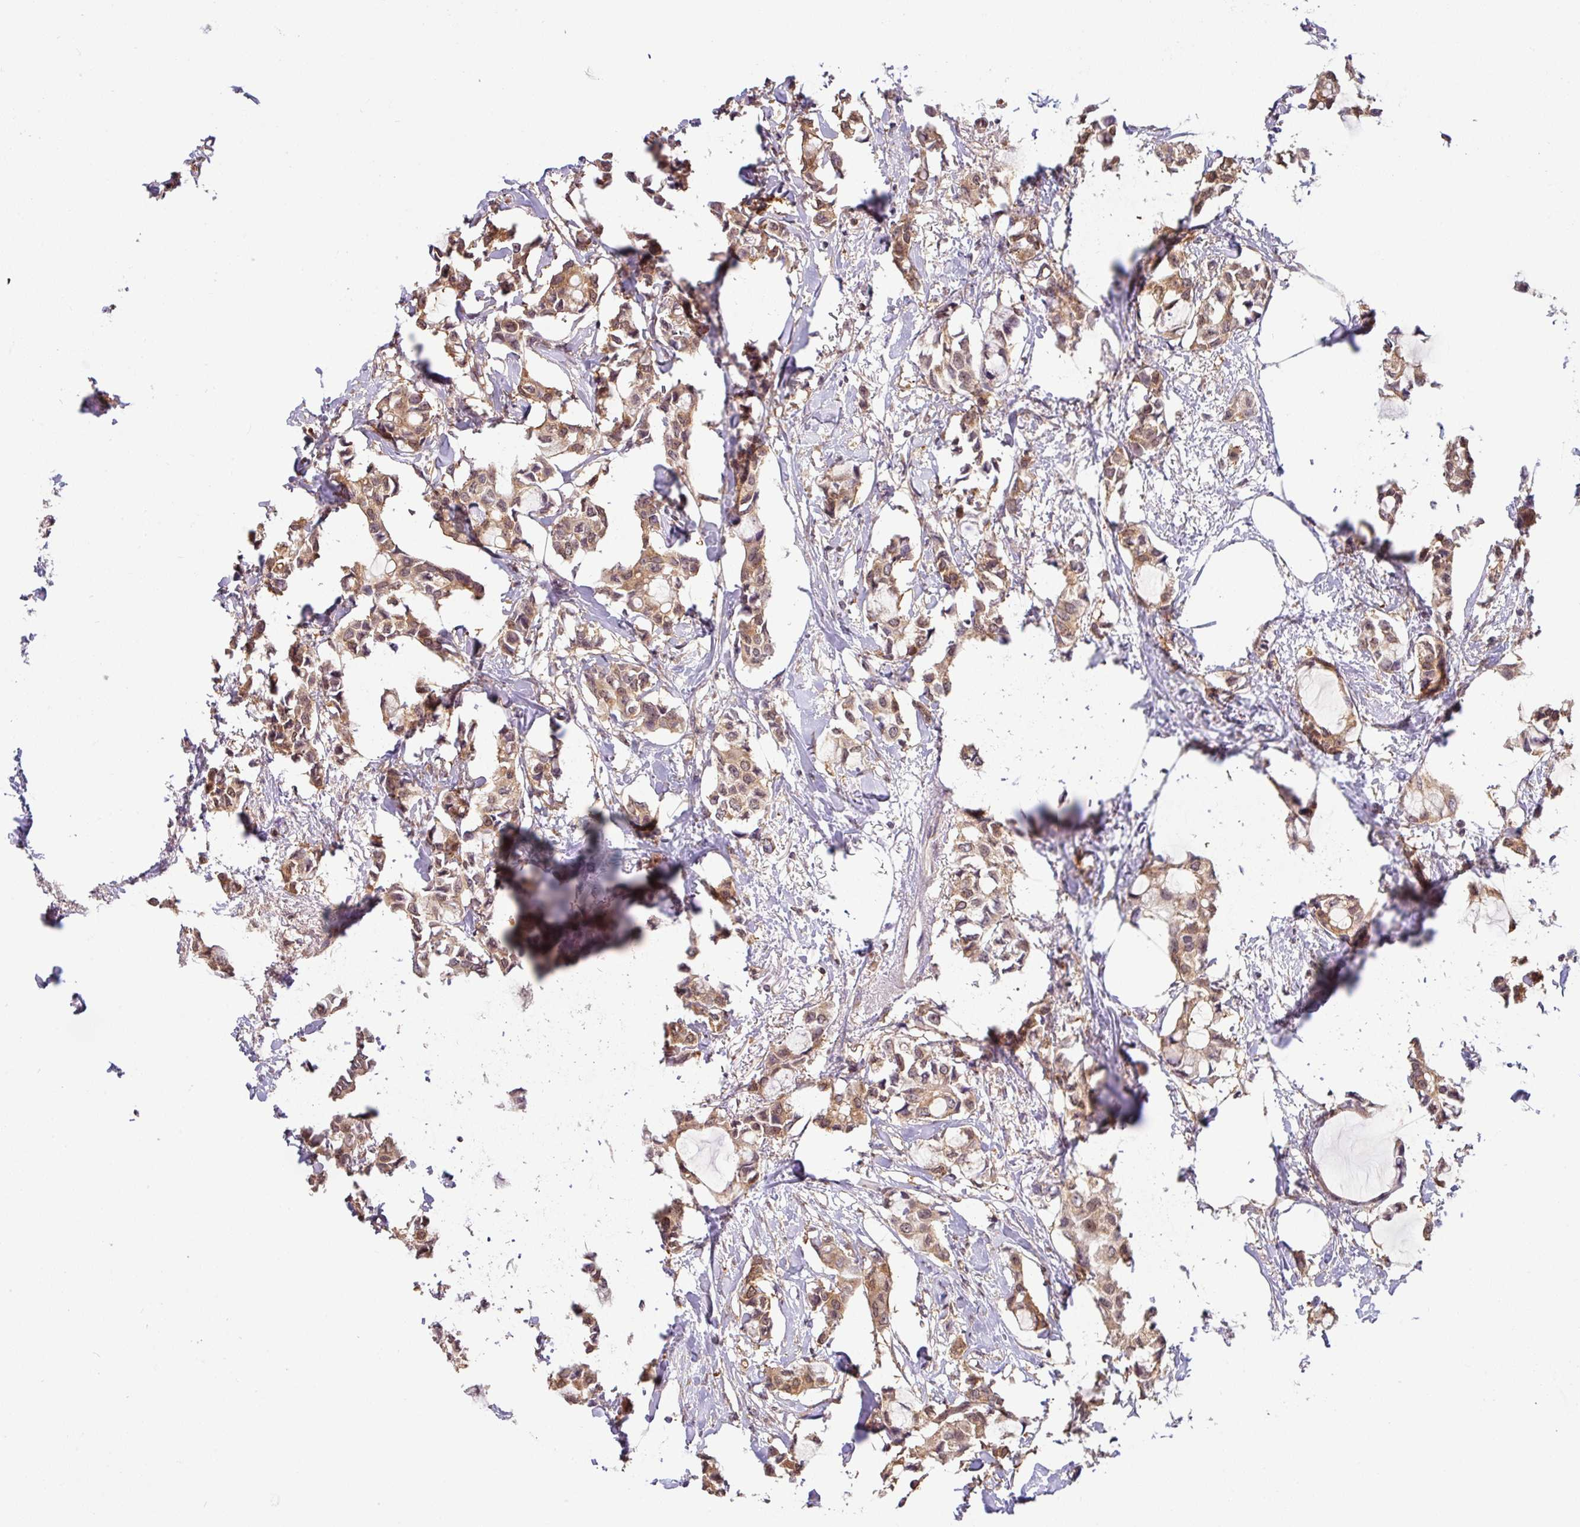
{"staining": {"intensity": "moderate", "quantity": ">75%", "location": "cytoplasmic/membranous,nuclear"}, "tissue": "breast cancer", "cell_type": "Tumor cells", "image_type": "cancer", "snomed": [{"axis": "morphology", "description": "Duct carcinoma"}, {"axis": "topography", "description": "Breast"}], "caption": "Brown immunohistochemical staining in breast invasive ductal carcinoma shows moderate cytoplasmic/membranous and nuclear positivity in about >75% of tumor cells. The protein of interest is shown in brown color, while the nuclei are stained blue.", "gene": "SHB", "patient": {"sex": "female", "age": 73}}